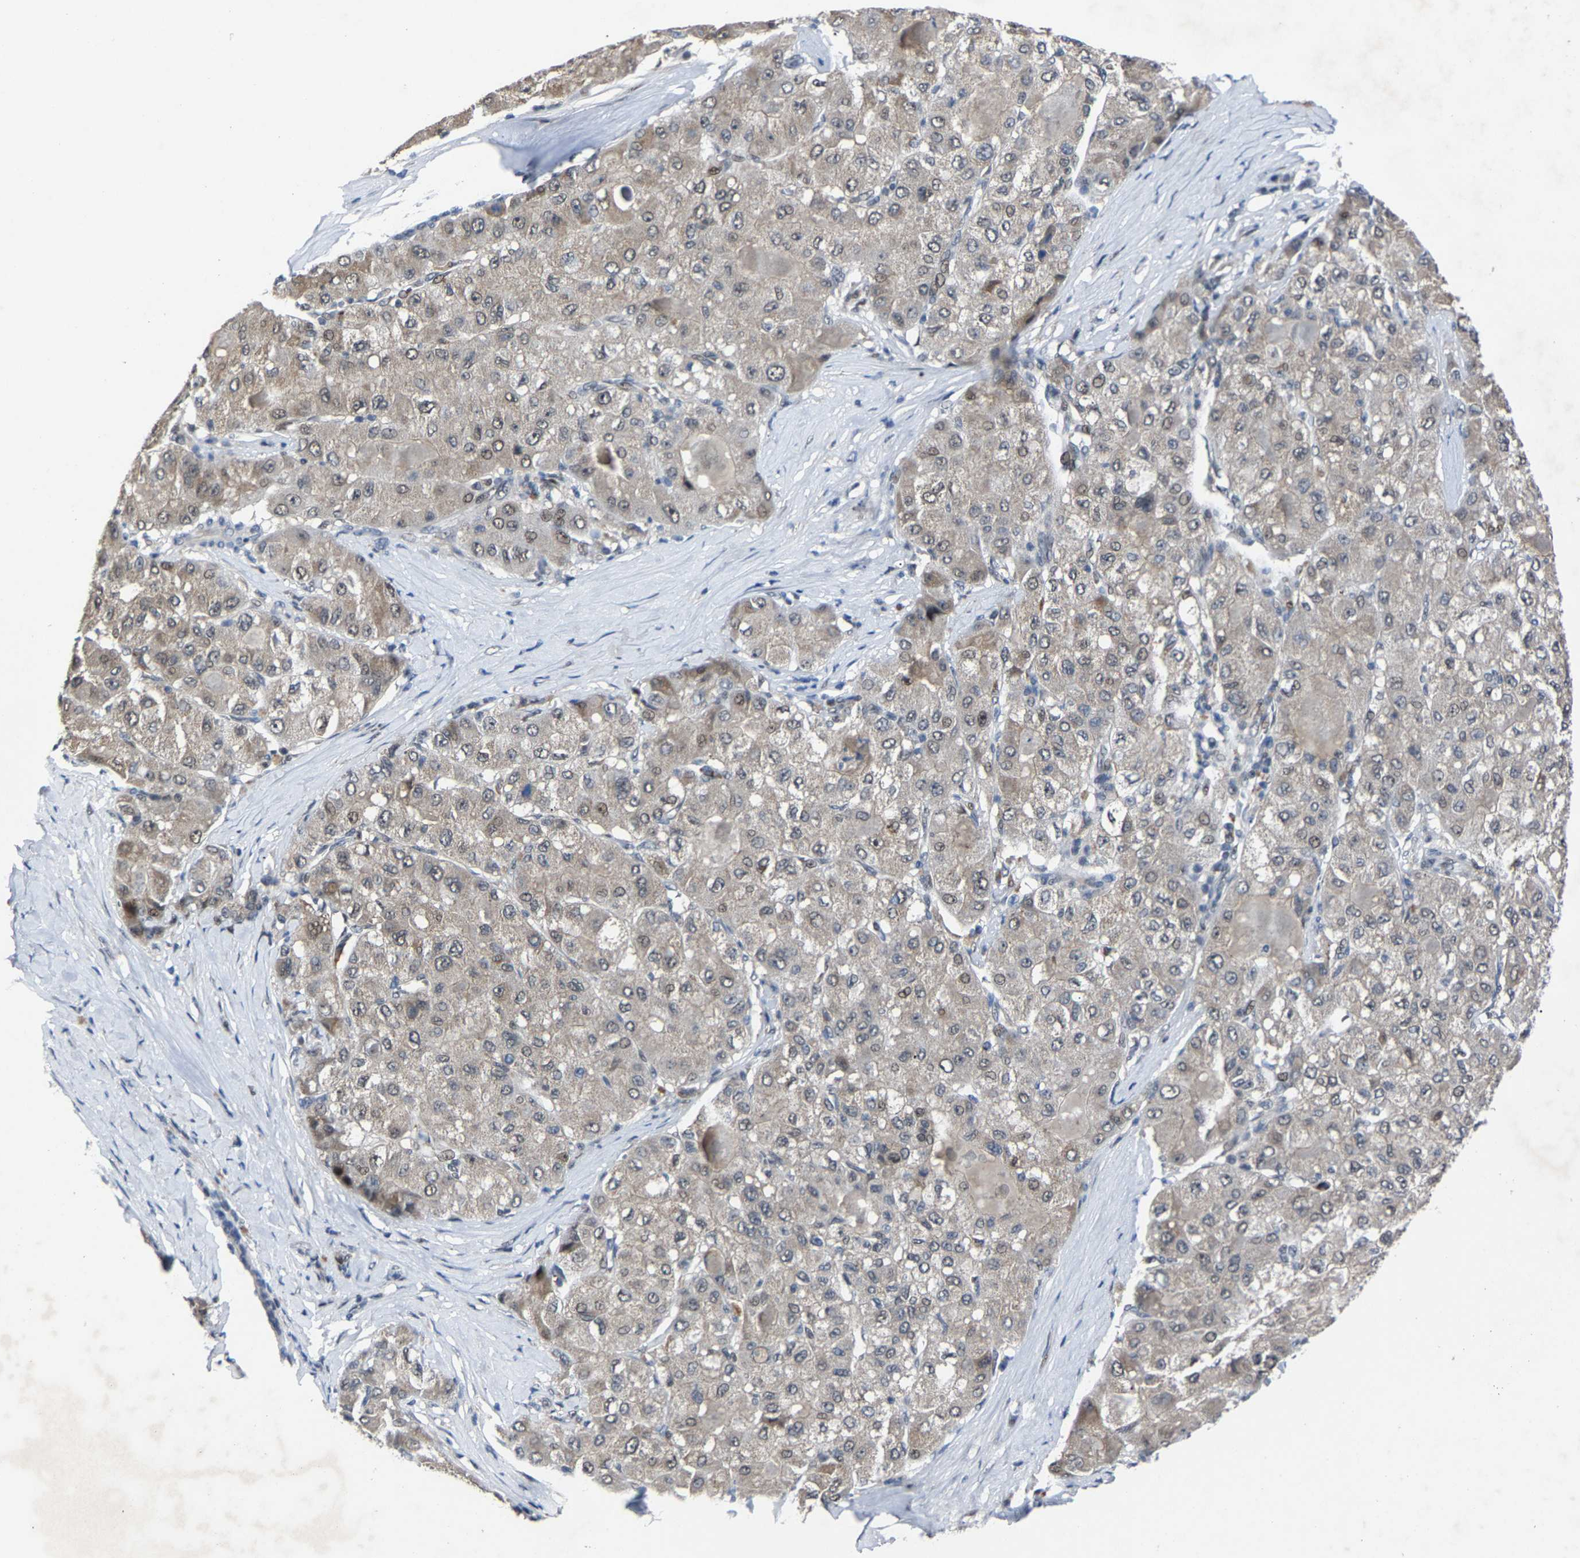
{"staining": {"intensity": "weak", "quantity": ">75%", "location": "cytoplasmic/membranous,nuclear"}, "tissue": "liver cancer", "cell_type": "Tumor cells", "image_type": "cancer", "snomed": [{"axis": "morphology", "description": "Carcinoma, Hepatocellular, NOS"}, {"axis": "topography", "description": "Liver"}], "caption": "Liver cancer tissue exhibits weak cytoplasmic/membranous and nuclear expression in about >75% of tumor cells", "gene": "LSM8", "patient": {"sex": "male", "age": 80}}